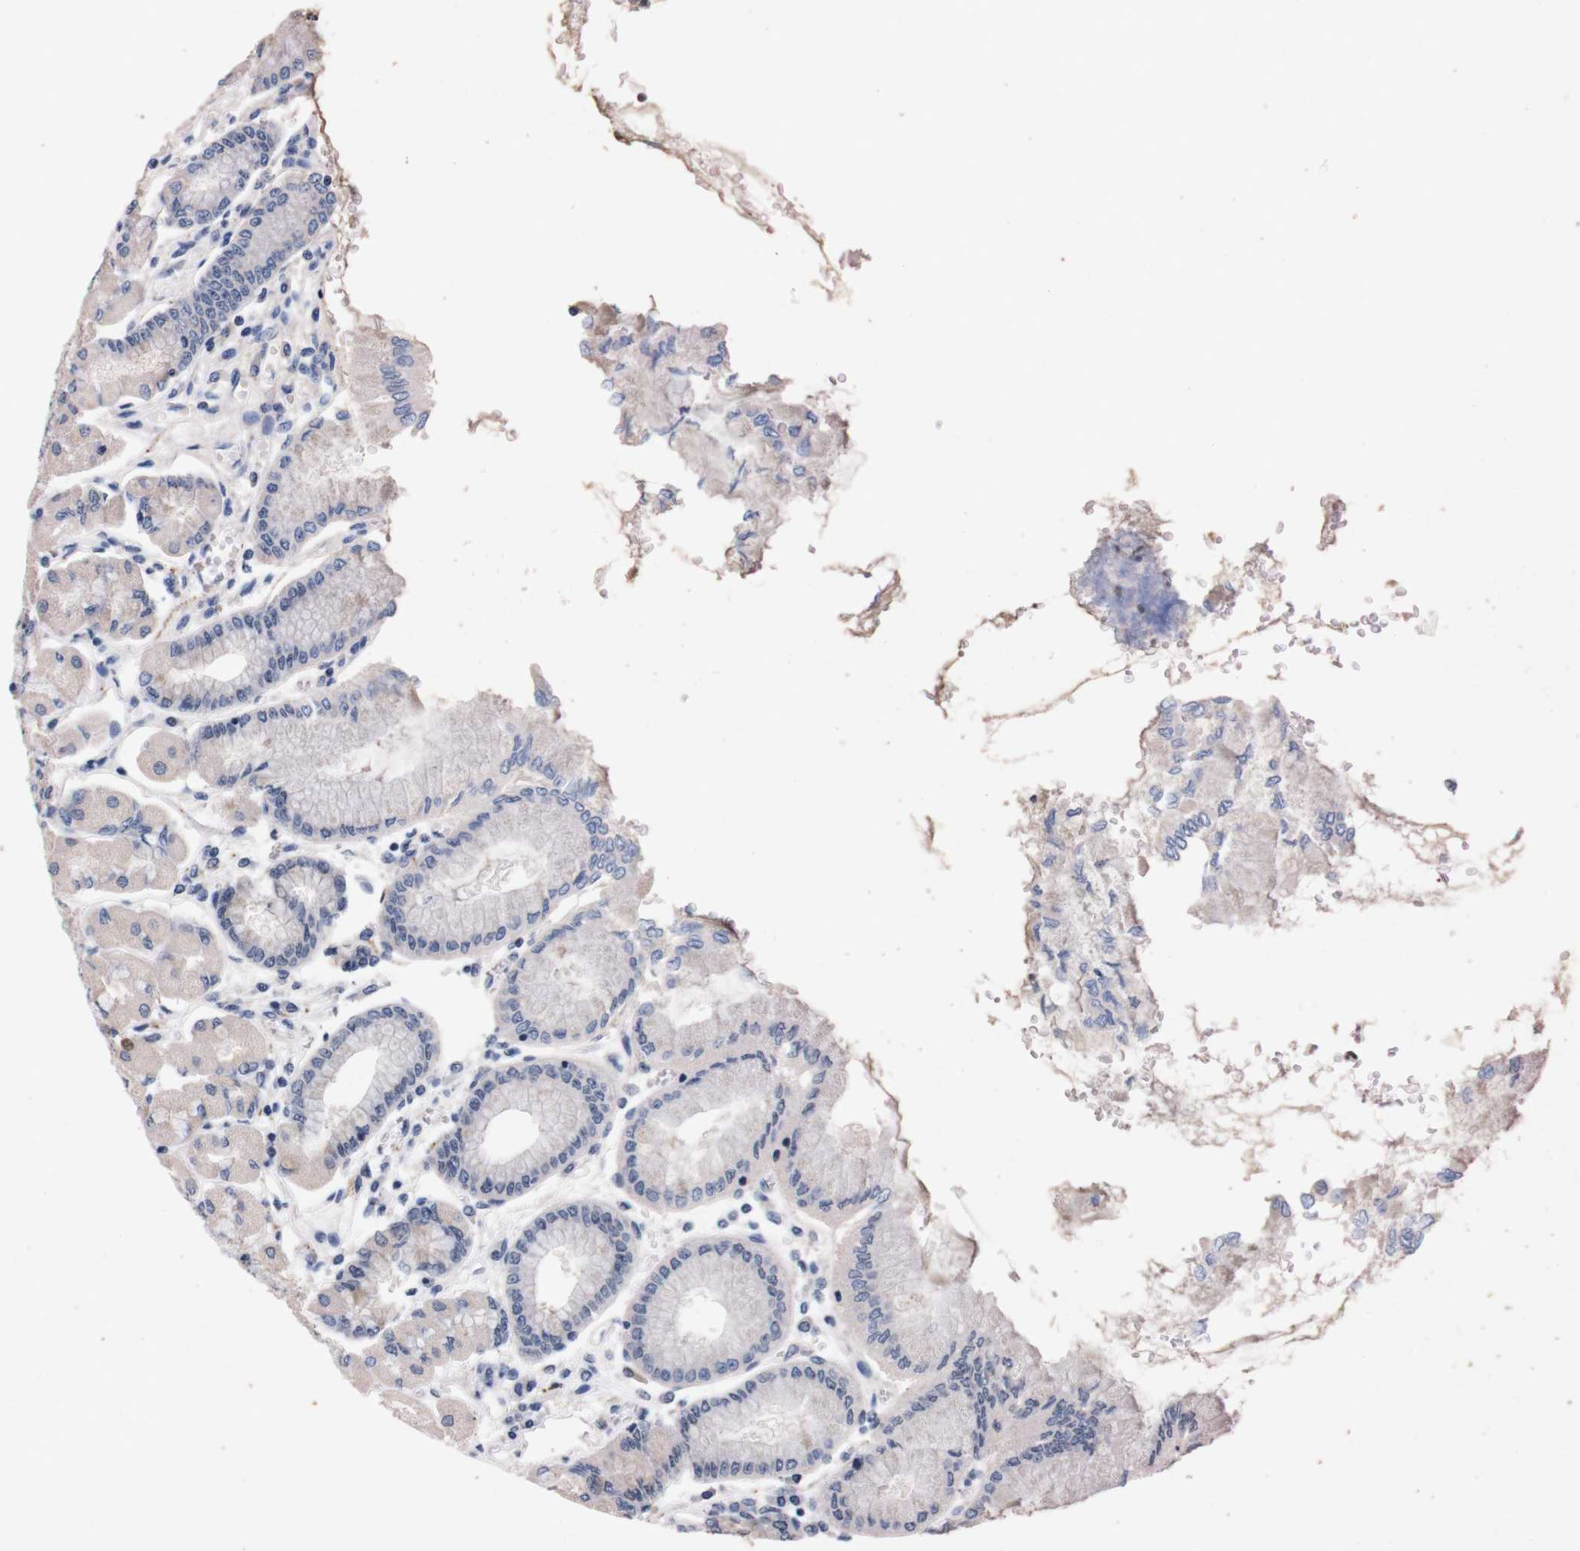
{"staining": {"intensity": "negative", "quantity": "none", "location": "none"}, "tissue": "stomach", "cell_type": "Glandular cells", "image_type": "normal", "snomed": [{"axis": "morphology", "description": "Normal tissue, NOS"}, {"axis": "topography", "description": "Stomach, upper"}], "caption": "This micrograph is of unremarkable stomach stained with immunohistochemistry (IHC) to label a protein in brown with the nuclei are counter-stained blue. There is no staining in glandular cells. (DAB (3,3'-diaminobenzidine) immunohistochemistry with hematoxylin counter stain).", "gene": "TNFRSF21", "patient": {"sex": "female", "age": 56}}